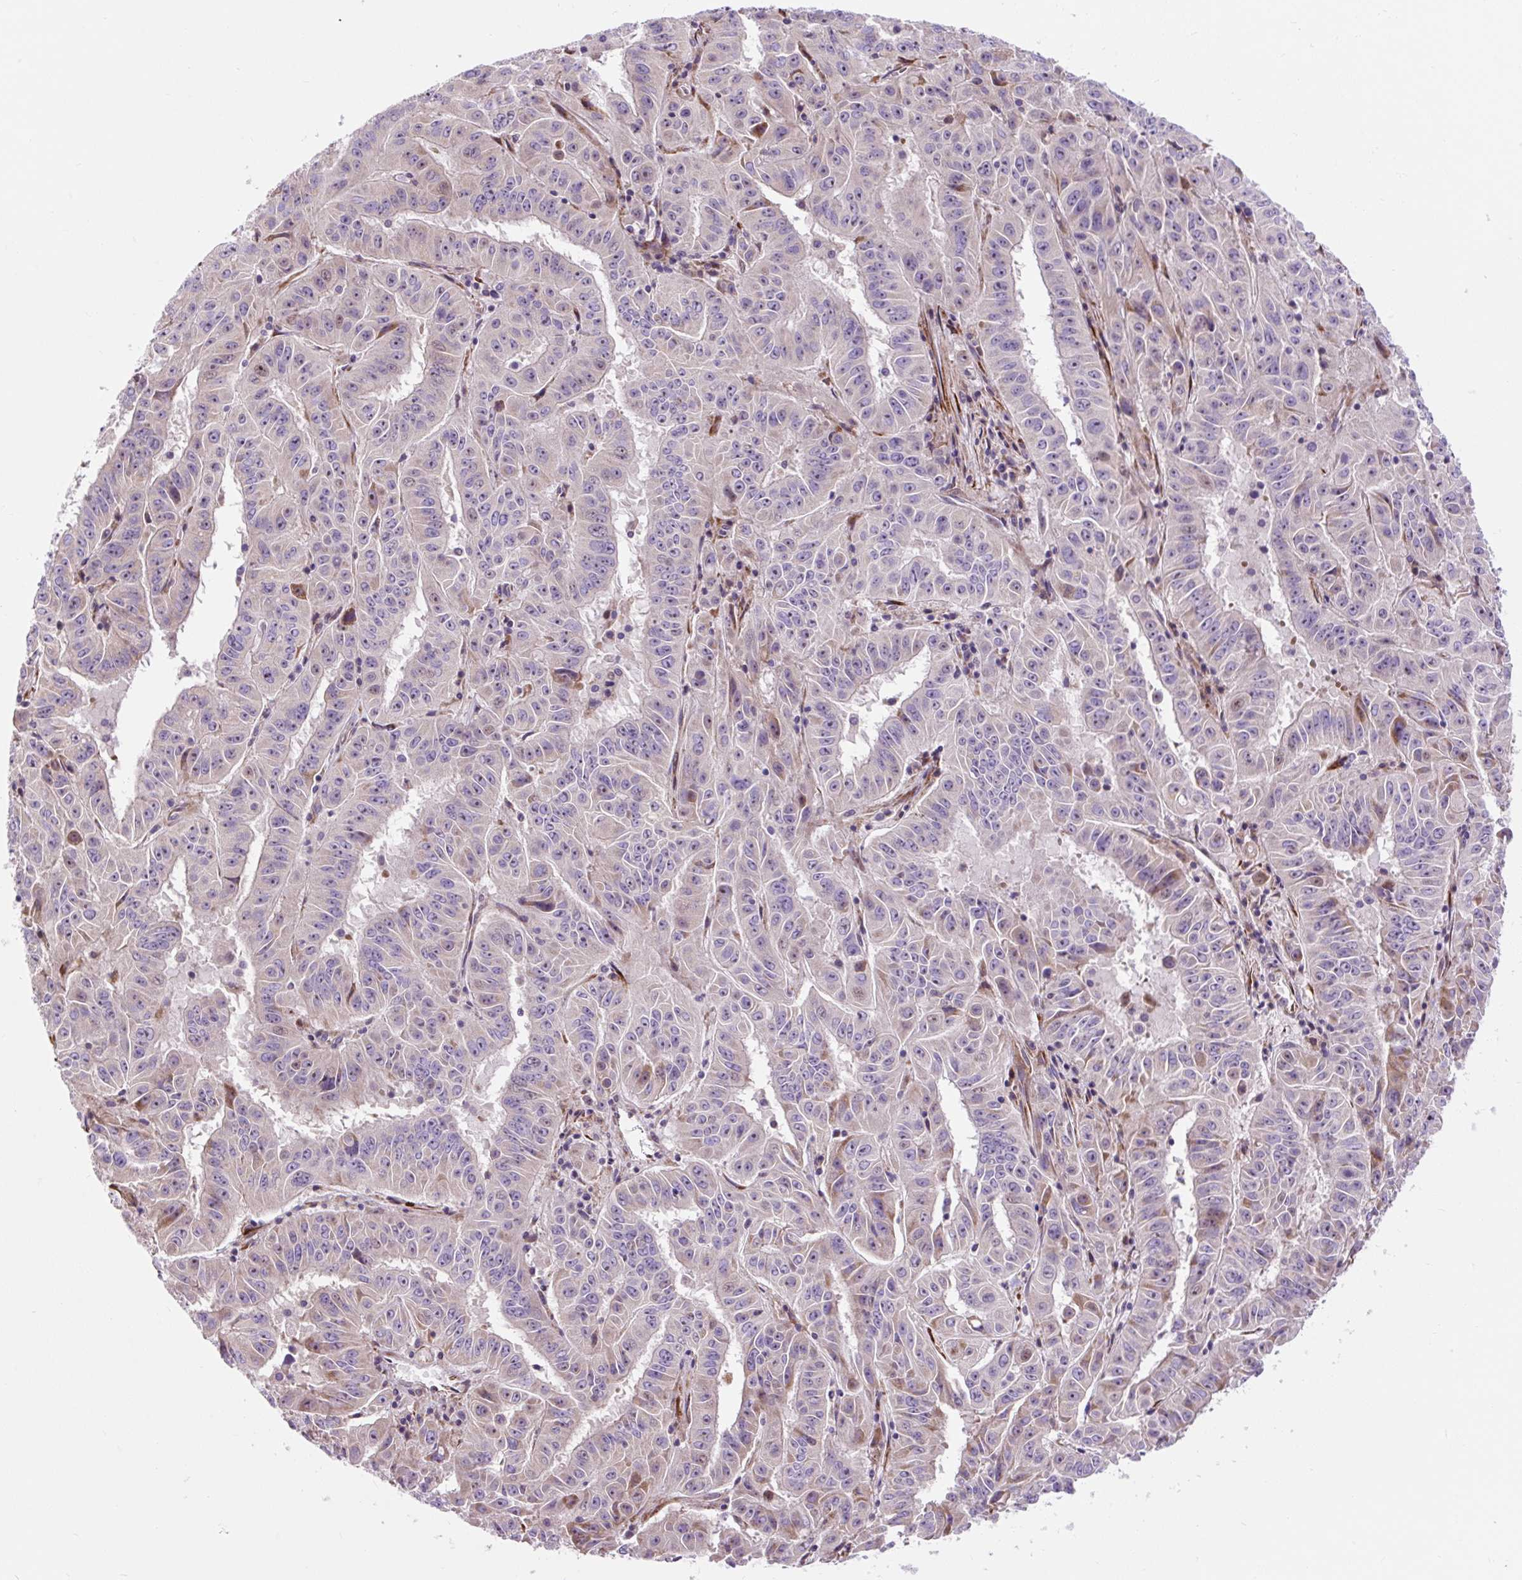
{"staining": {"intensity": "moderate", "quantity": "<25%", "location": "cytoplasmic/membranous"}, "tissue": "pancreatic cancer", "cell_type": "Tumor cells", "image_type": "cancer", "snomed": [{"axis": "morphology", "description": "Adenocarcinoma, NOS"}, {"axis": "topography", "description": "Pancreas"}], "caption": "High-power microscopy captured an immunohistochemistry (IHC) histopathology image of pancreatic cancer (adenocarcinoma), revealing moderate cytoplasmic/membranous positivity in approximately <25% of tumor cells. The staining was performed using DAB (3,3'-diaminobenzidine) to visualize the protein expression in brown, while the nuclei were stained in blue with hematoxylin (Magnification: 20x).", "gene": "CISD3", "patient": {"sex": "male", "age": 63}}